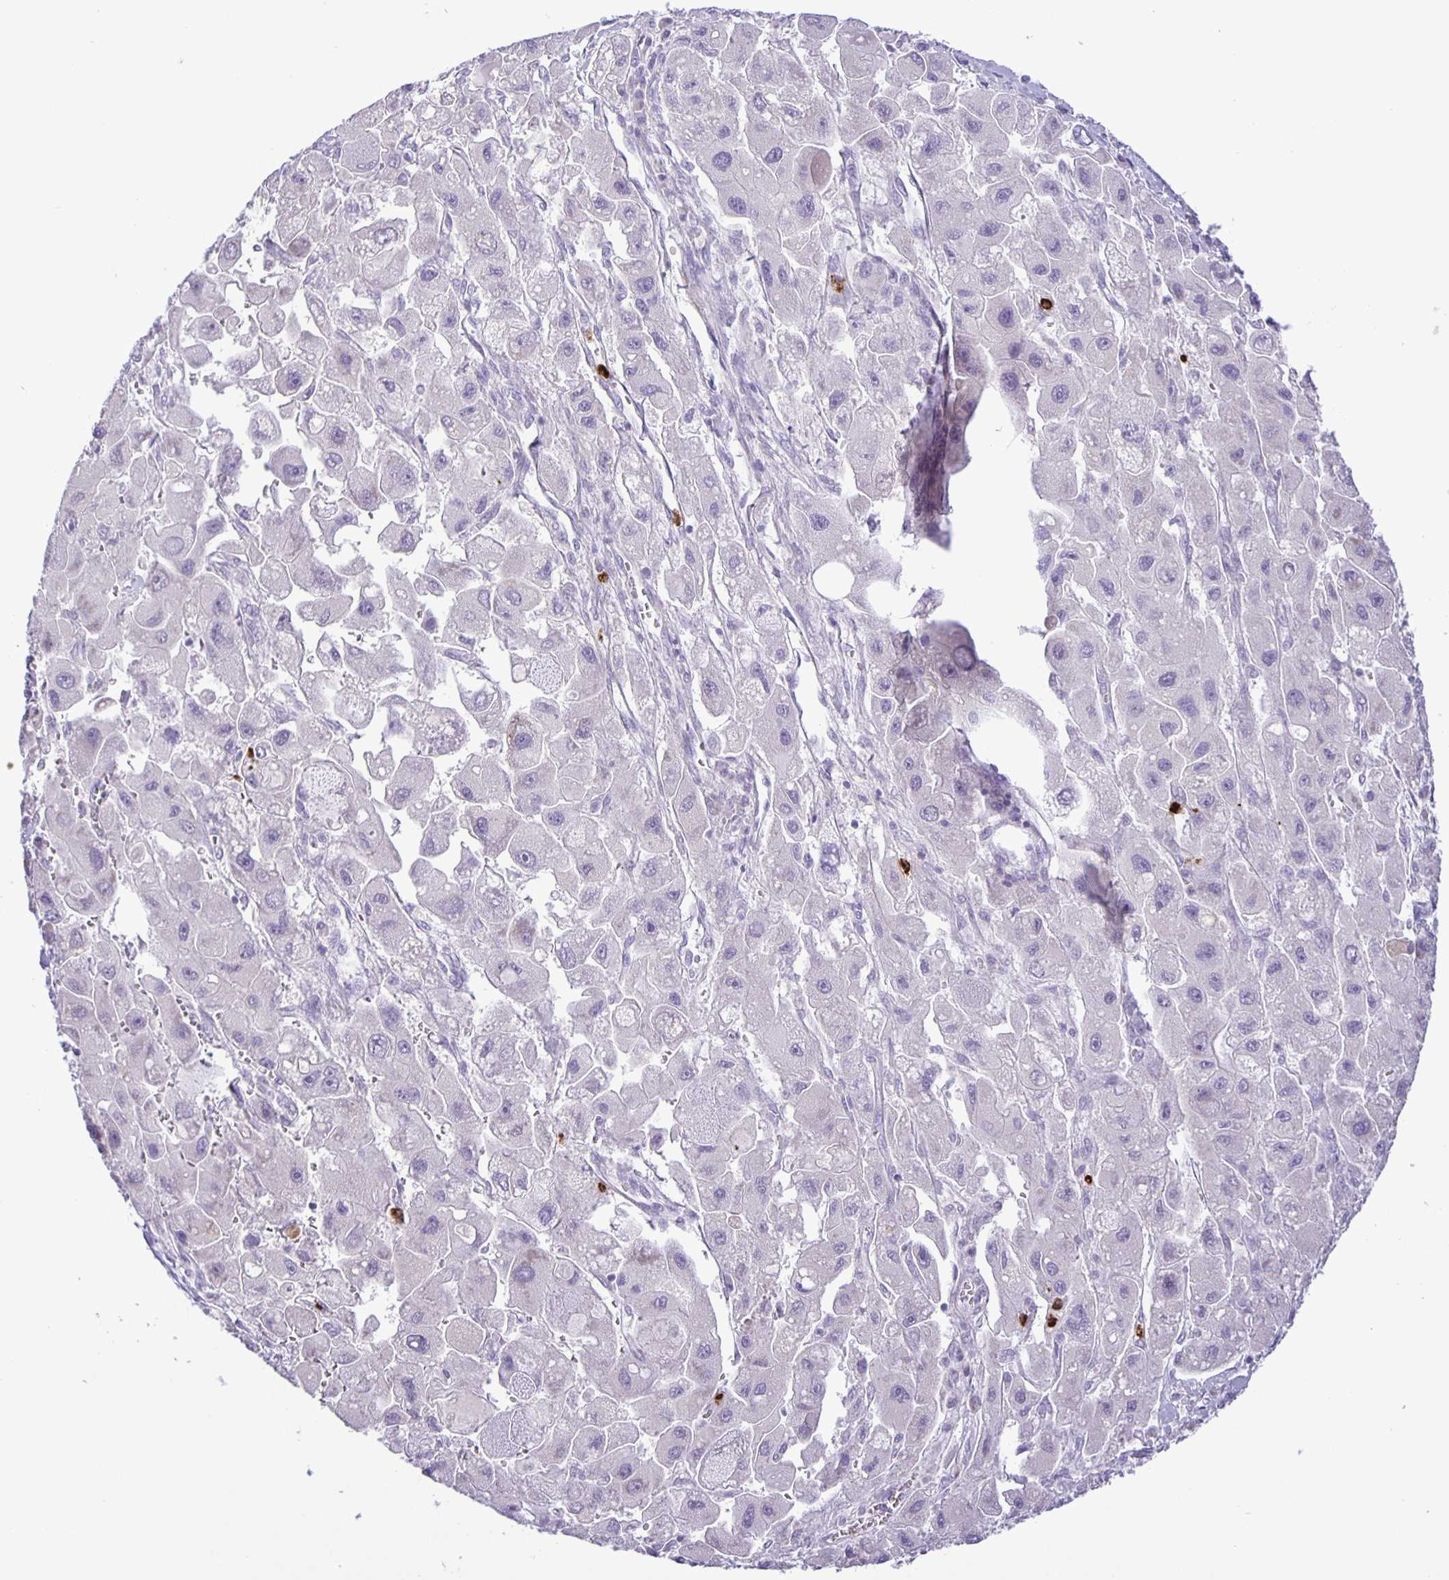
{"staining": {"intensity": "negative", "quantity": "none", "location": "none"}, "tissue": "liver cancer", "cell_type": "Tumor cells", "image_type": "cancer", "snomed": [{"axis": "morphology", "description": "Carcinoma, Hepatocellular, NOS"}, {"axis": "topography", "description": "Liver"}], "caption": "DAB (3,3'-diaminobenzidine) immunohistochemical staining of human liver hepatocellular carcinoma demonstrates no significant positivity in tumor cells.", "gene": "ADCK1", "patient": {"sex": "male", "age": 24}}